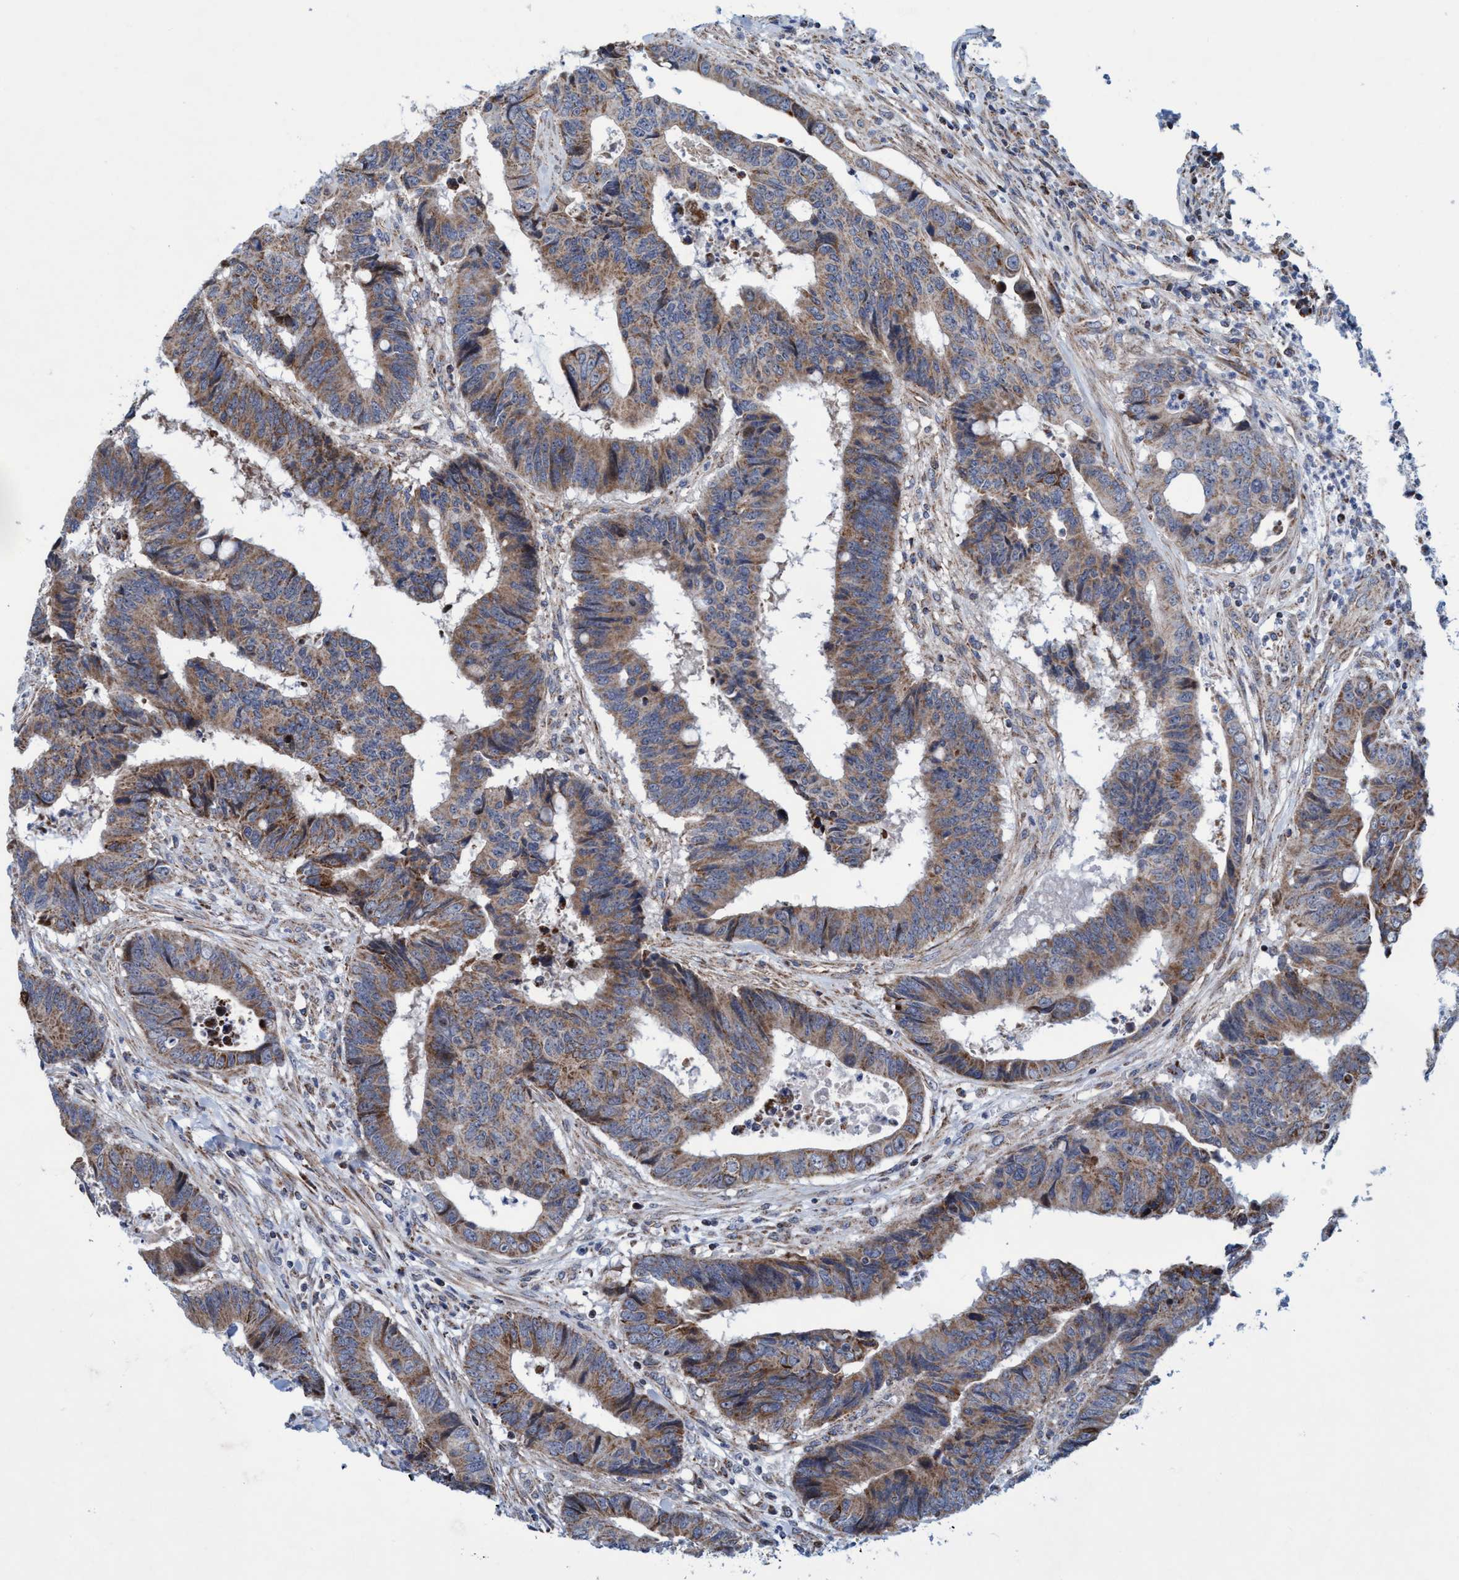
{"staining": {"intensity": "moderate", "quantity": ">75%", "location": "cytoplasmic/membranous"}, "tissue": "colorectal cancer", "cell_type": "Tumor cells", "image_type": "cancer", "snomed": [{"axis": "morphology", "description": "Adenocarcinoma, NOS"}, {"axis": "topography", "description": "Rectum"}], "caption": "Immunohistochemistry of colorectal cancer (adenocarcinoma) shows medium levels of moderate cytoplasmic/membranous expression in approximately >75% of tumor cells.", "gene": "POLR1F", "patient": {"sex": "male", "age": 84}}